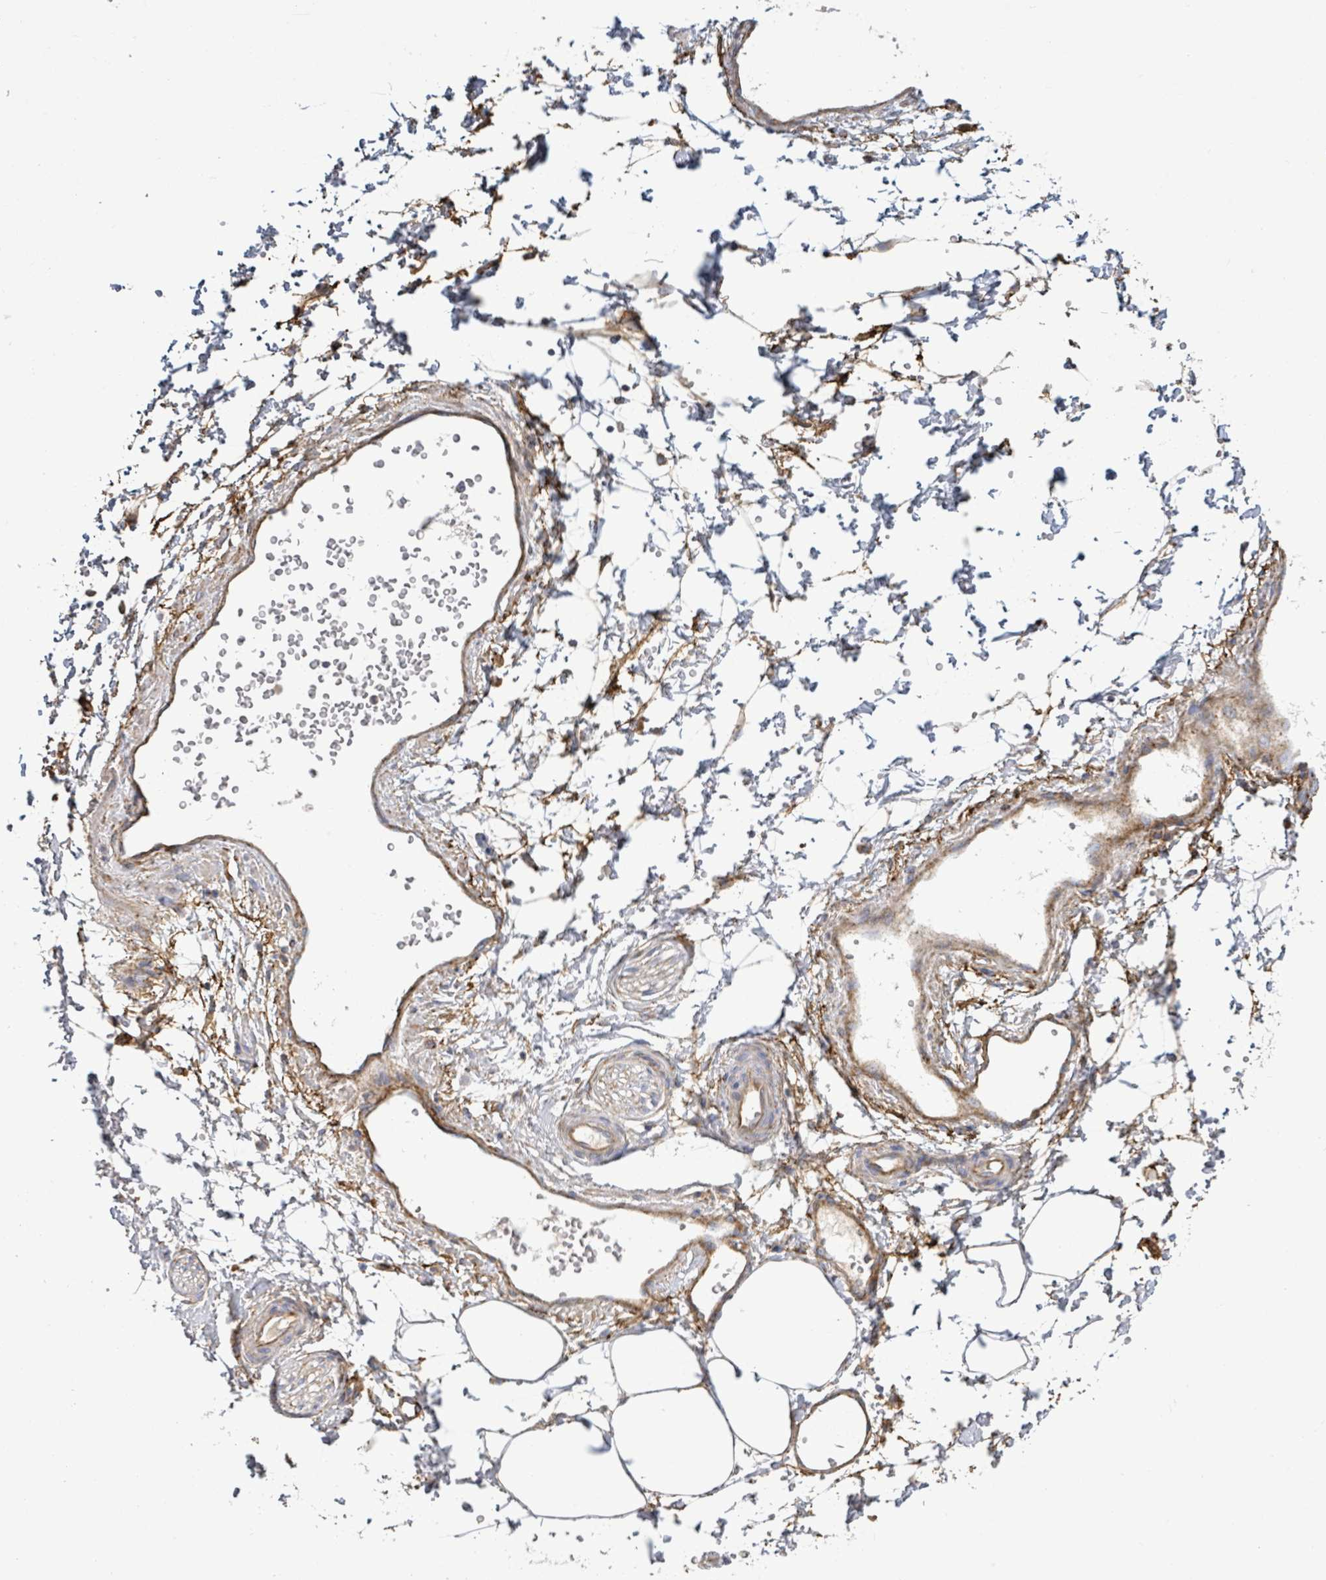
{"staining": {"intensity": "negative", "quantity": "none", "location": "none"}, "tissue": "adipose tissue", "cell_type": "Adipocytes", "image_type": "normal", "snomed": [{"axis": "morphology", "description": "Normal tissue, NOS"}, {"axis": "topography", "description": "Prostate"}, {"axis": "topography", "description": "Peripheral nerve tissue"}], "caption": "High power microscopy histopathology image of an immunohistochemistry histopathology image of normal adipose tissue, revealing no significant positivity in adipocytes.", "gene": "EGFL7", "patient": {"sex": "male", "age": 55}}